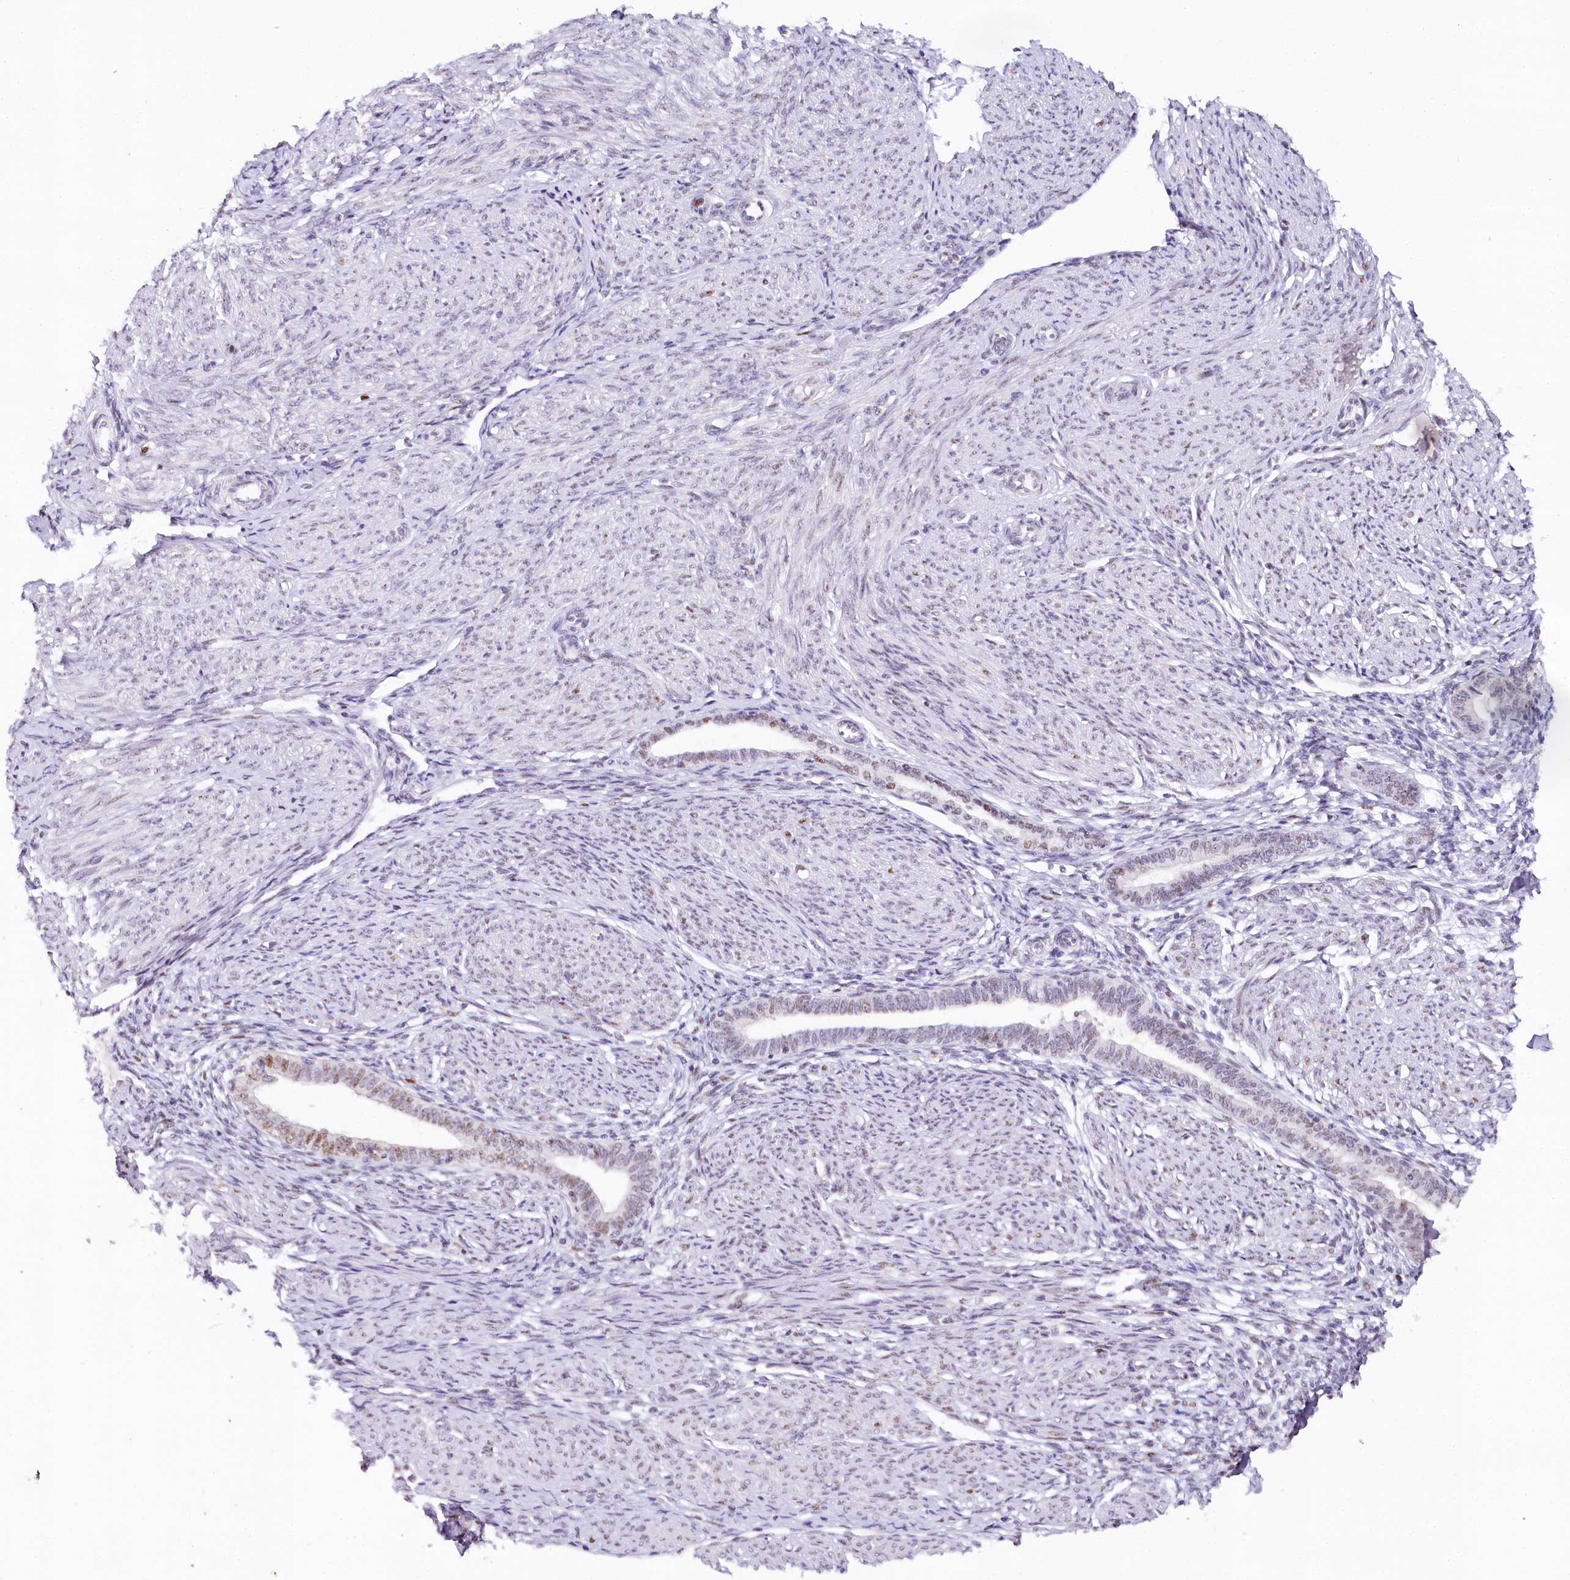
{"staining": {"intensity": "weak", "quantity": "<25%", "location": "nuclear"}, "tissue": "endometrium", "cell_type": "Cells in endometrial stroma", "image_type": "normal", "snomed": [{"axis": "morphology", "description": "Normal tissue, NOS"}, {"axis": "topography", "description": "Endometrium"}], "caption": "IHC micrograph of benign endometrium: endometrium stained with DAB exhibits no significant protein positivity in cells in endometrial stroma.", "gene": "TP53", "patient": {"sex": "female", "age": 72}}